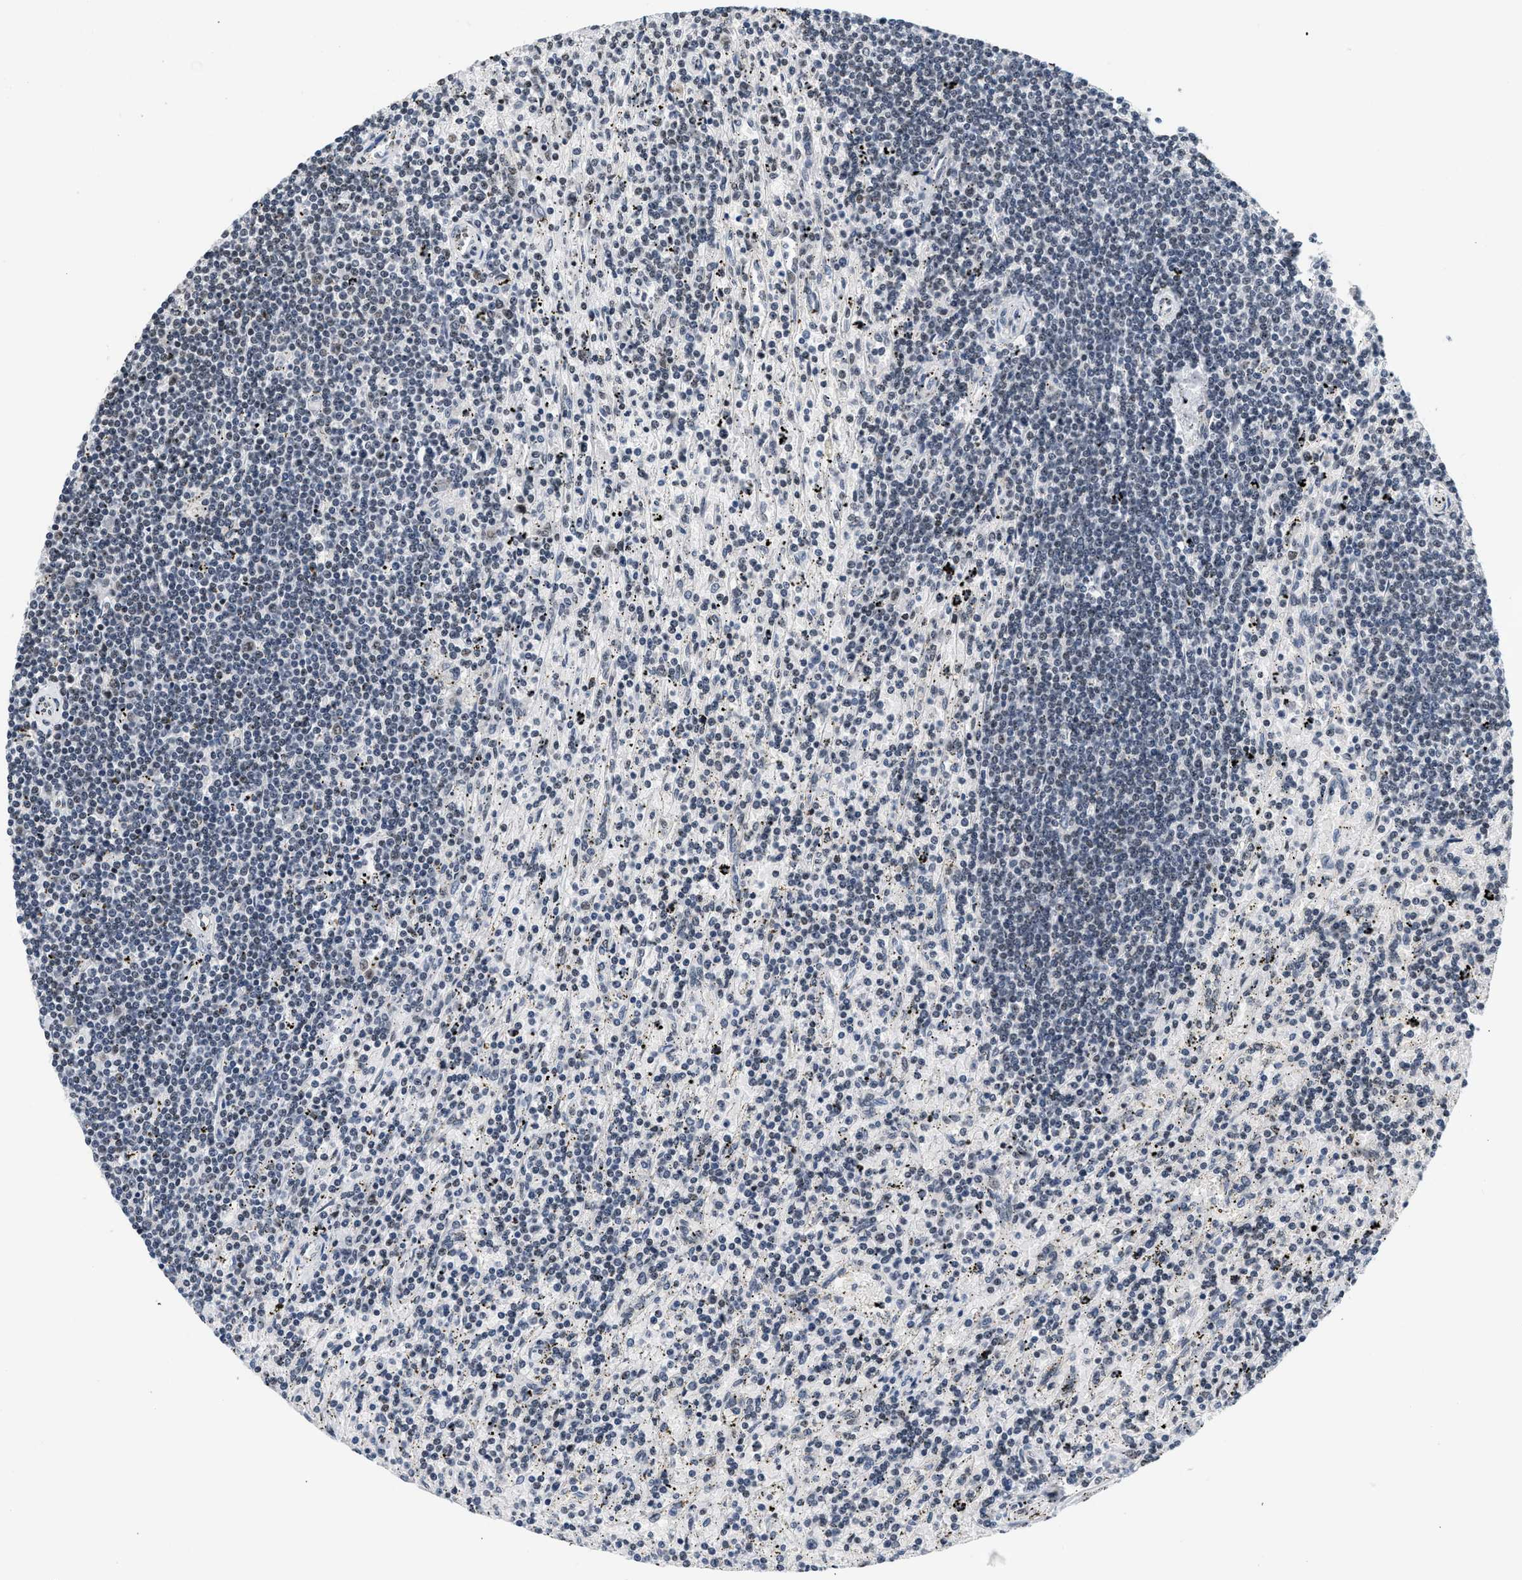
{"staining": {"intensity": "negative", "quantity": "none", "location": "none"}, "tissue": "lymphoma", "cell_type": "Tumor cells", "image_type": "cancer", "snomed": [{"axis": "morphology", "description": "Malignant lymphoma, non-Hodgkin's type, Low grade"}, {"axis": "topography", "description": "Spleen"}], "caption": "High magnification brightfield microscopy of lymphoma stained with DAB (brown) and counterstained with hematoxylin (blue): tumor cells show no significant positivity.", "gene": "RAF1", "patient": {"sex": "male", "age": 76}}